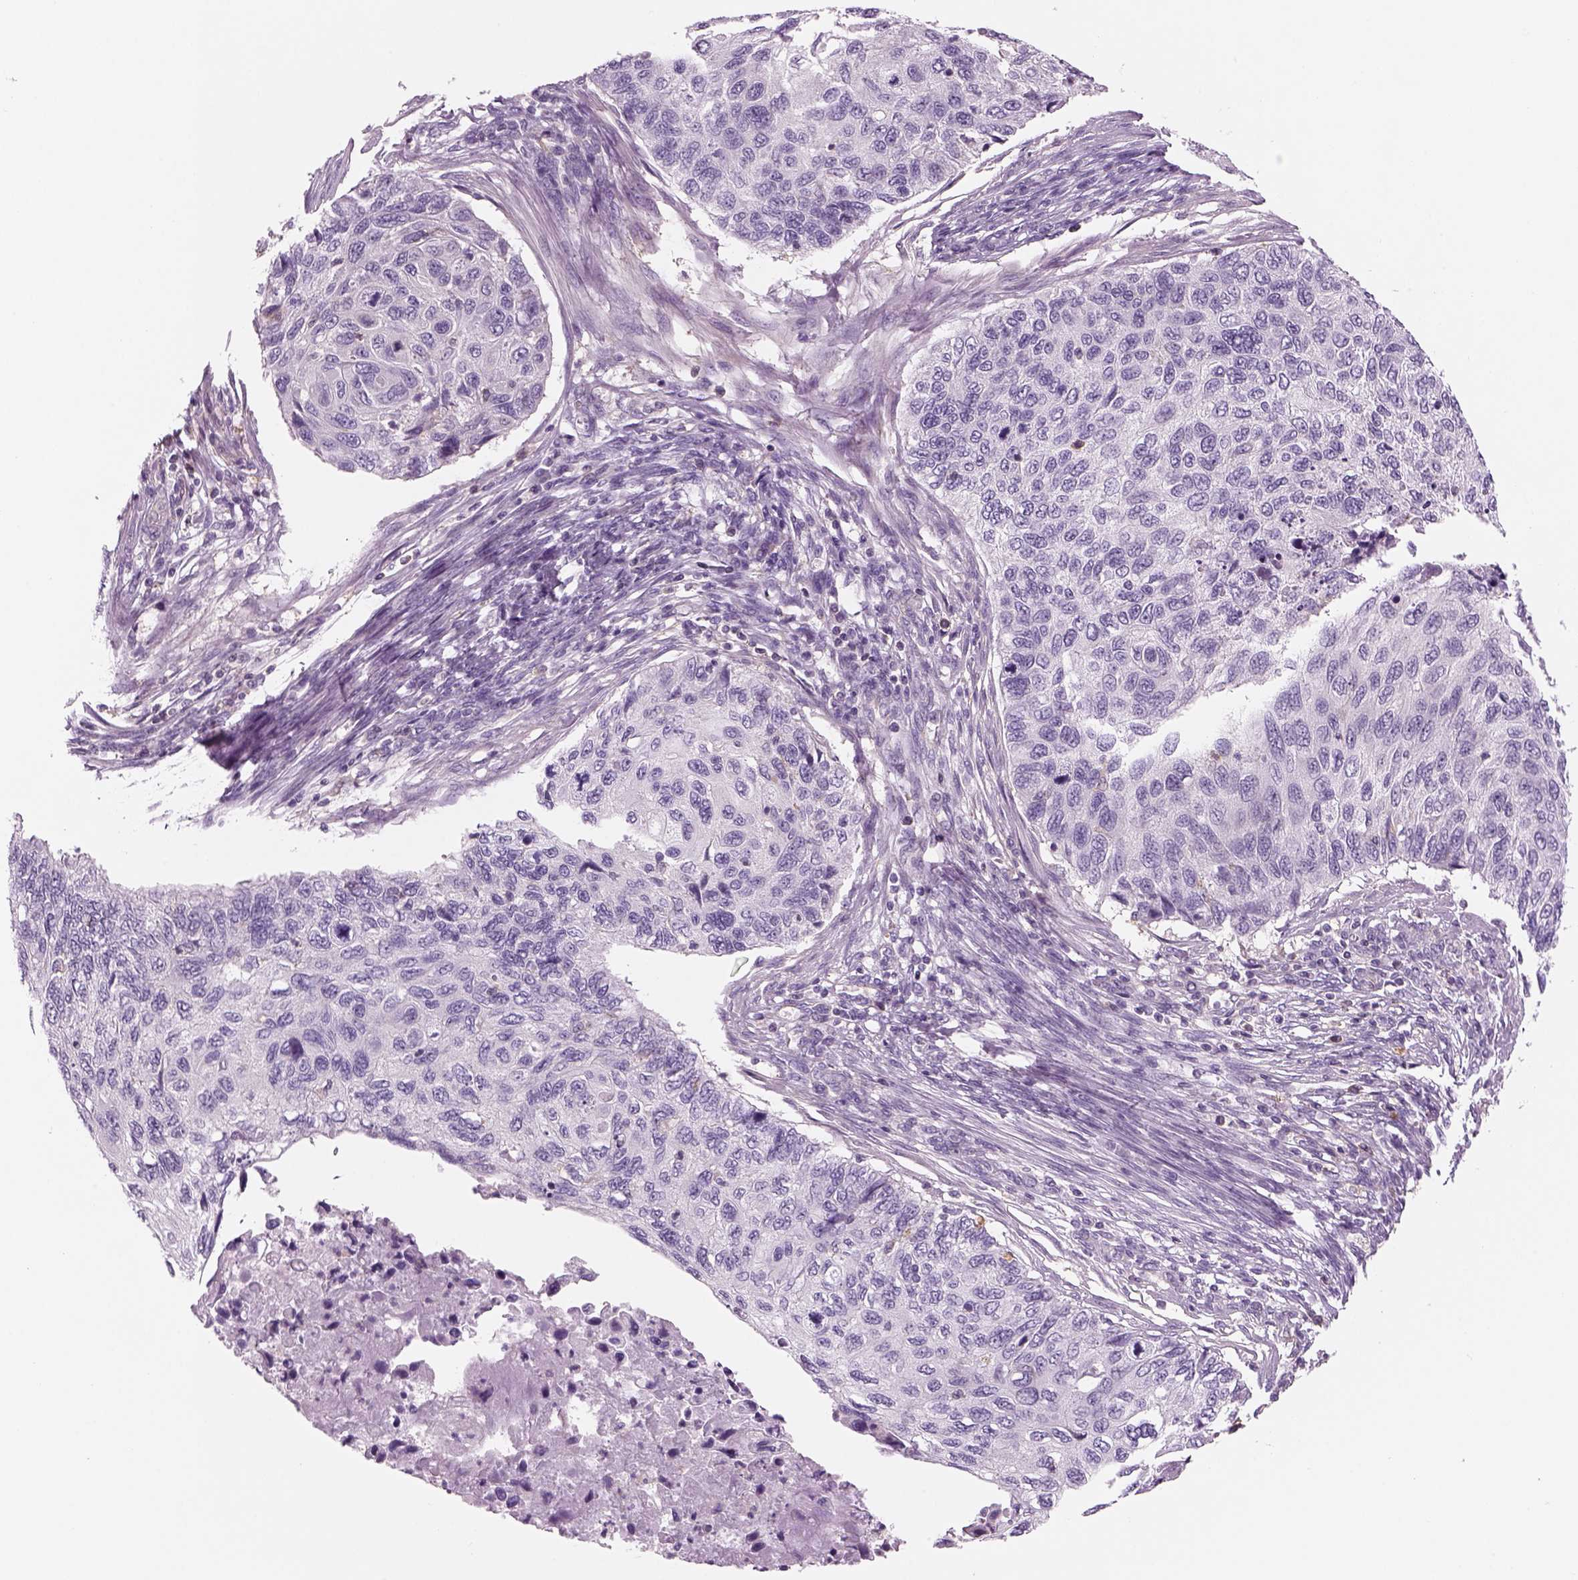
{"staining": {"intensity": "negative", "quantity": "none", "location": "none"}, "tissue": "cervical cancer", "cell_type": "Tumor cells", "image_type": "cancer", "snomed": [{"axis": "morphology", "description": "Squamous cell carcinoma, NOS"}, {"axis": "topography", "description": "Cervix"}], "caption": "This image is of squamous cell carcinoma (cervical) stained with immunohistochemistry (IHC) to label a protein in brown with the nuclei are counter-stained blue. There is no staining in tumor cells.", "gene": "SLC1A7", "patient": {"sex": "female", "age": 70}}